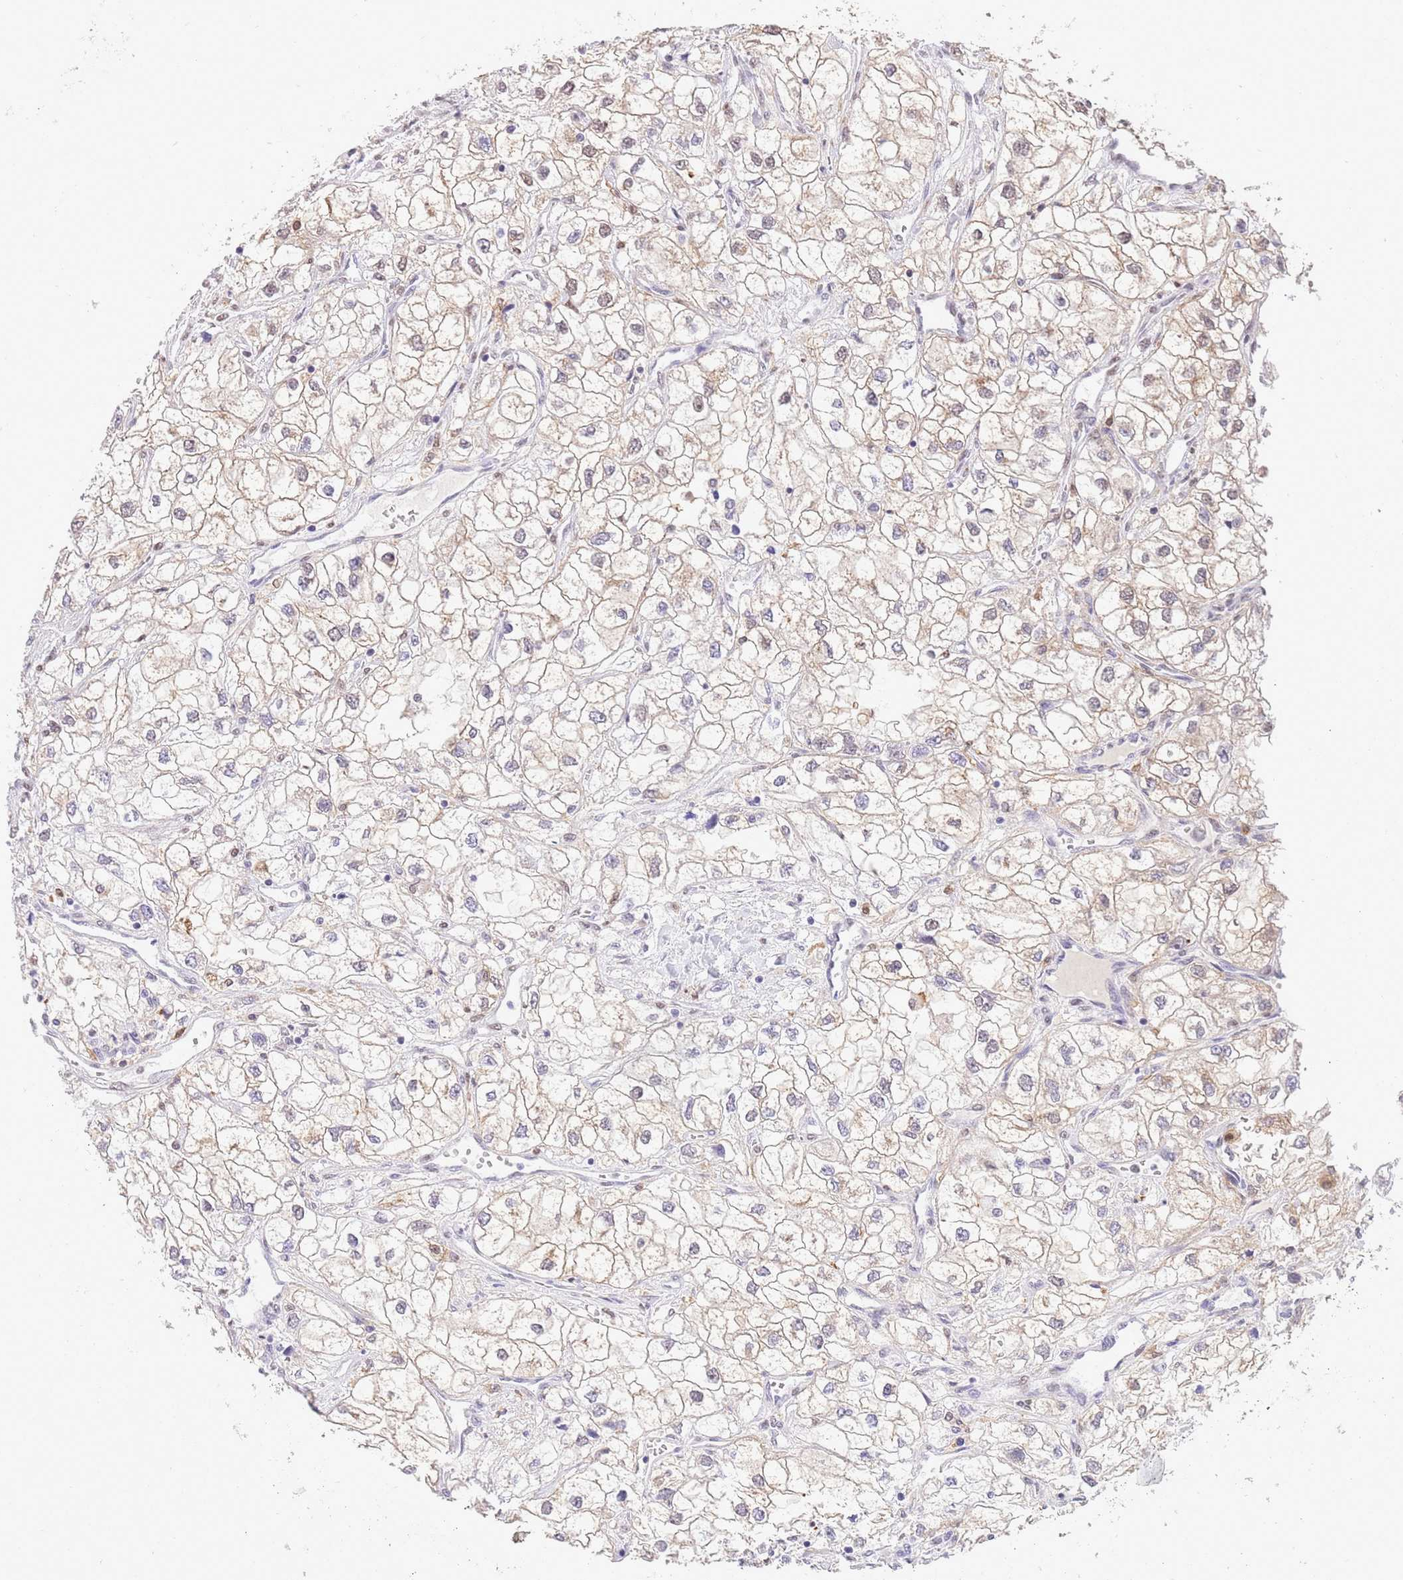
{"staining": {"intensity": "weak", "quantity": "25%-75%", "location": "cytoplasmic/membranous,nuclear"}, "tissue": "renal cancer", "cell_type": "Tumor cells", "image_type": "cancer", "snomed": [{"axis": "morphology", "description": "Adenocarcinoma, NOS"}, {"axis": "topography", "description": "Kidney"}], "caption": "This photomicrograph displays adenocarcinoma (renal) stained with immunohistochemistry (IHC) to label a protein in brown. The cytoplasmic/membranous and nuclear of tumor cells show weak positivity for the protein. Nuclei are counter-stained blue.", "gene": "TRIM32", "patient": {"sex": "male", "age": 59}}